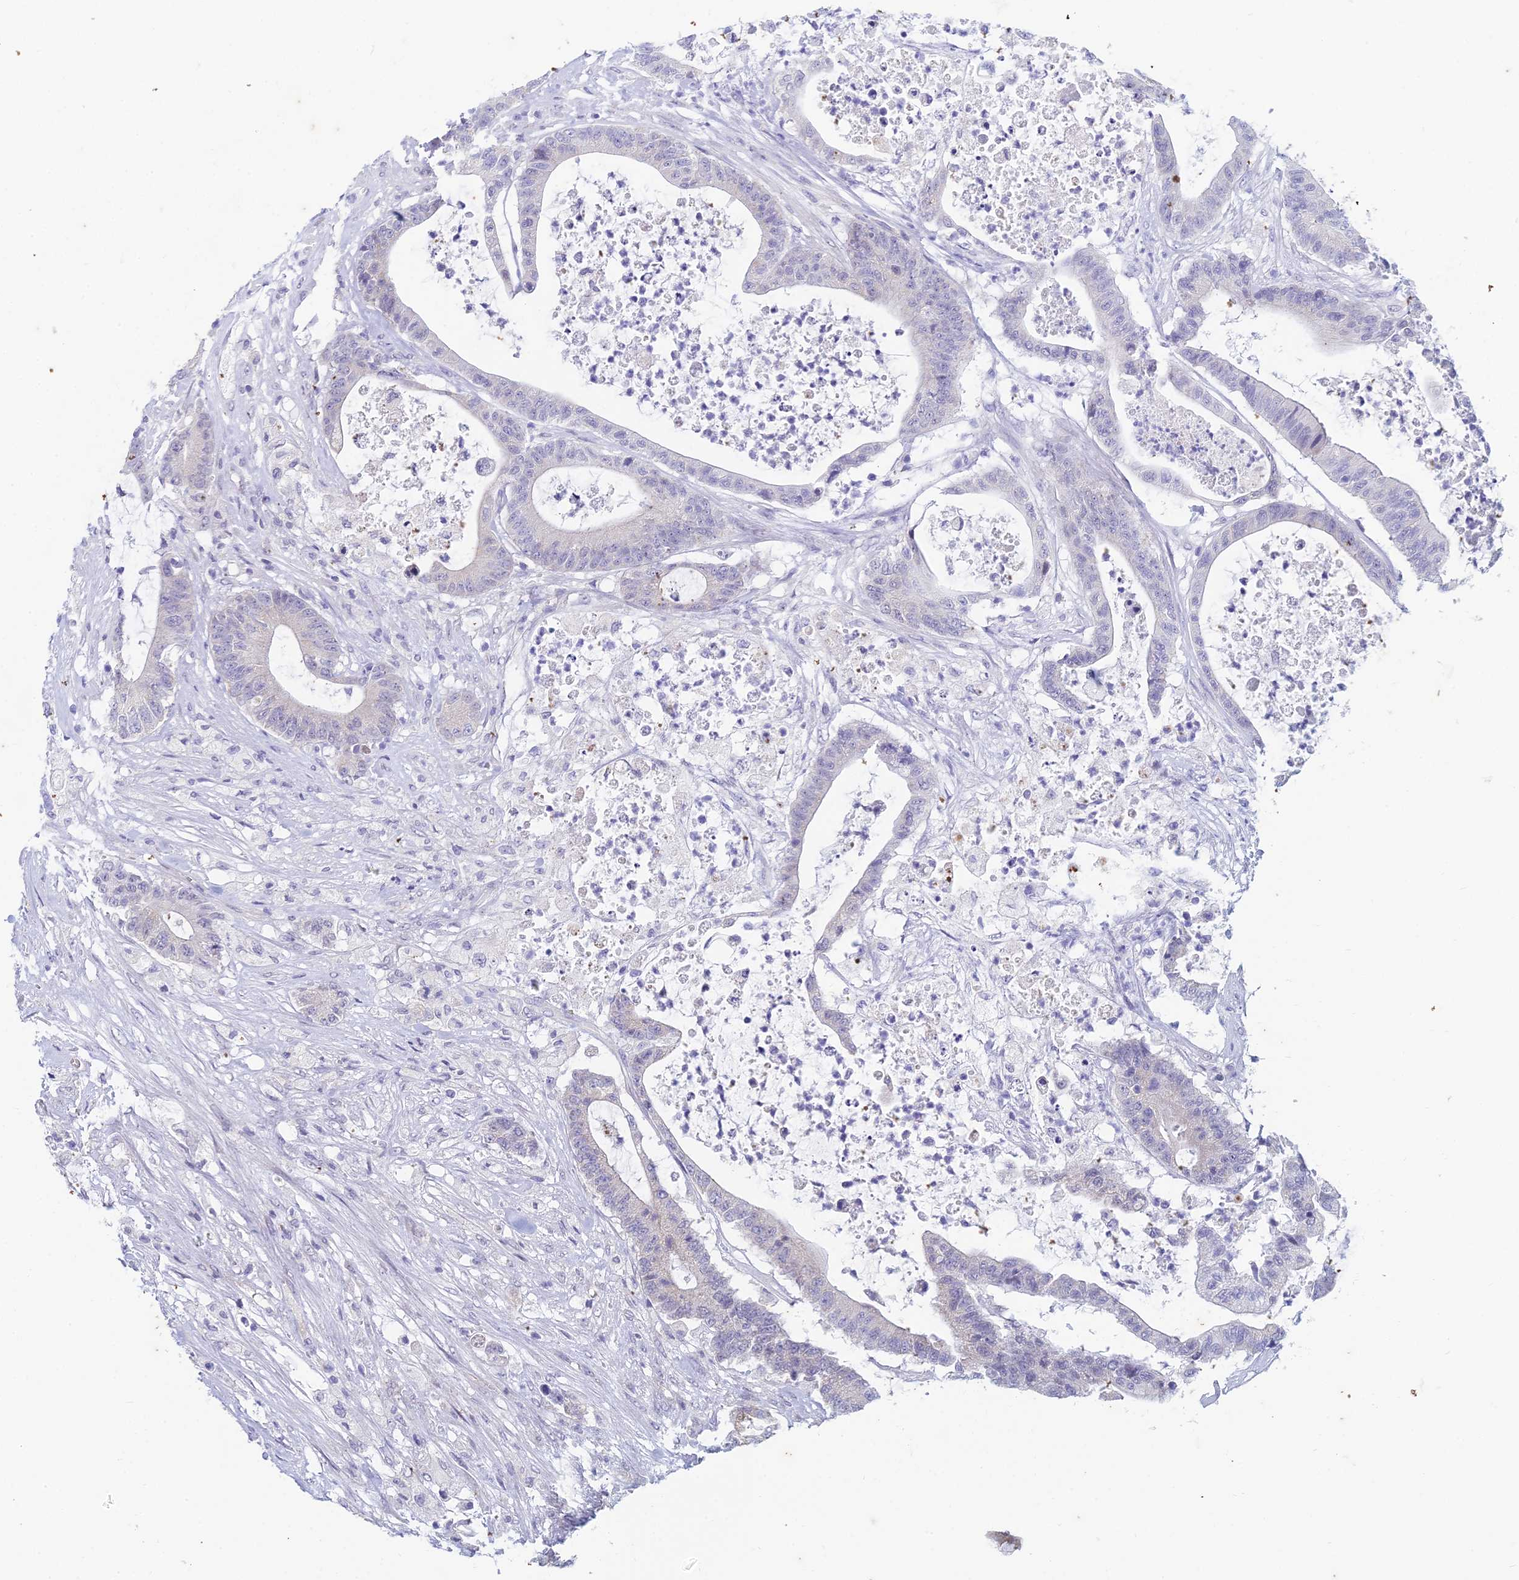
{"staining": {"intensity": "negative", "quantity": "none", "location": "none"}, "tissue": "colorectal cancer", "cell_type": "Tumor cells", "image_type": "cancer", "snomed": [{"axis": "morphology", "description": "Adenocarcinoma, NOS"}, {"axis": "topography", "description": "Colon"}], "caption": "A histopathology image of colorectal adenocarcinoma stained for a protein exhibits no brown staining in tumor cells.", "gene": "EEF2KMT", "patient": {"sex": "female", "age": 84}}